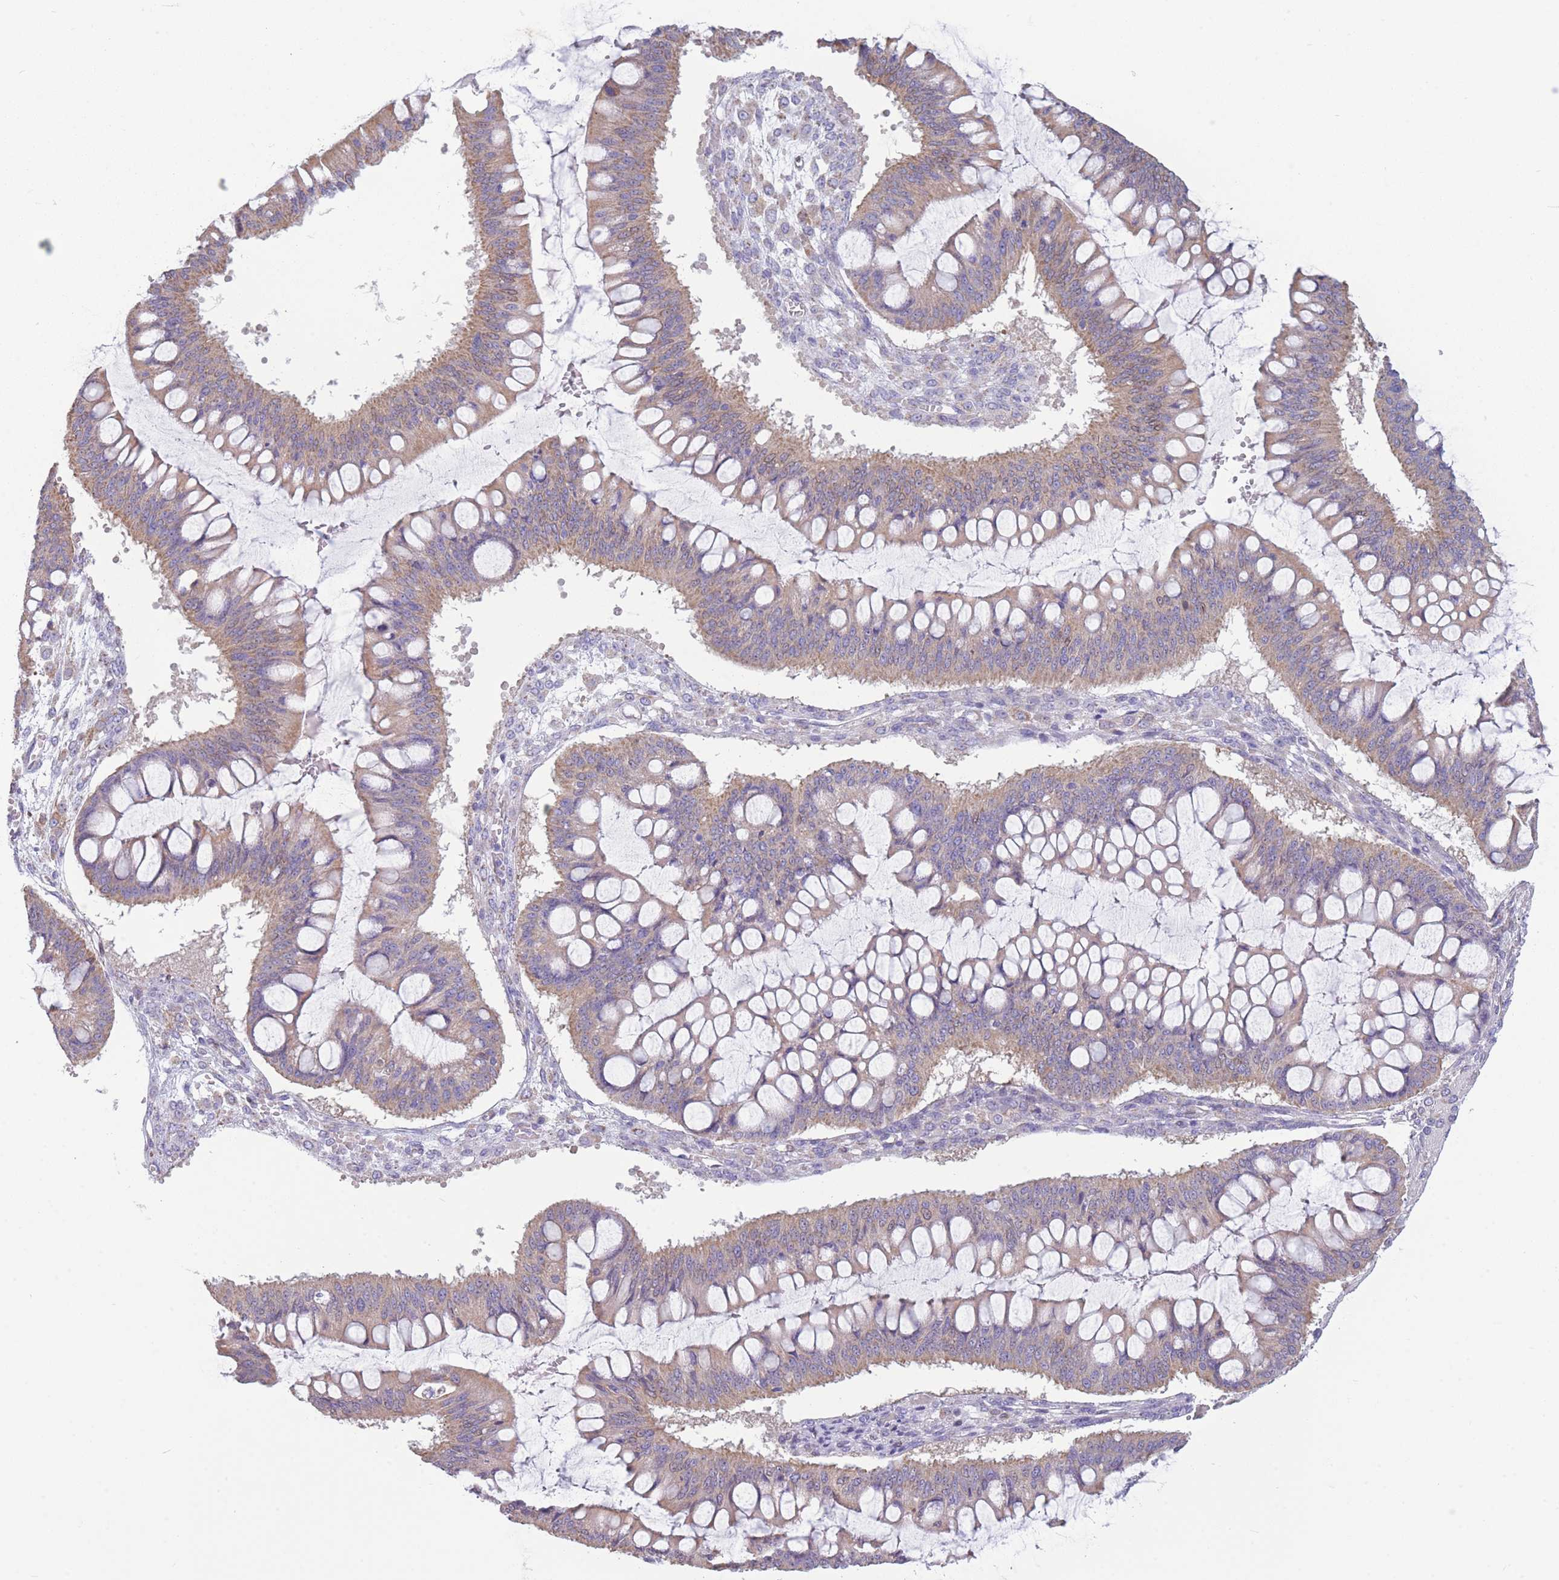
{"staining": {"intensity": "weak", "quantity": ">75%", "location": "cytoplasmic/membranous"}, "tissue": "ovarian cancer", "cell_type": "Tumor cells", "image_type": "cancer", "snomed": [{"axis": "morphology", "description": "Cystadenocarcinoma, mucinous, NOS"}, {"axis": "topography", "description": "Ovary"}], "caption": "The immunohistochemical stain shows weak cytoplasmic/membranous staining in tumor cells of ovarian cancer tissue.", "gene": "PDHA1", "patient": {"sex": "female", "age": 73}}